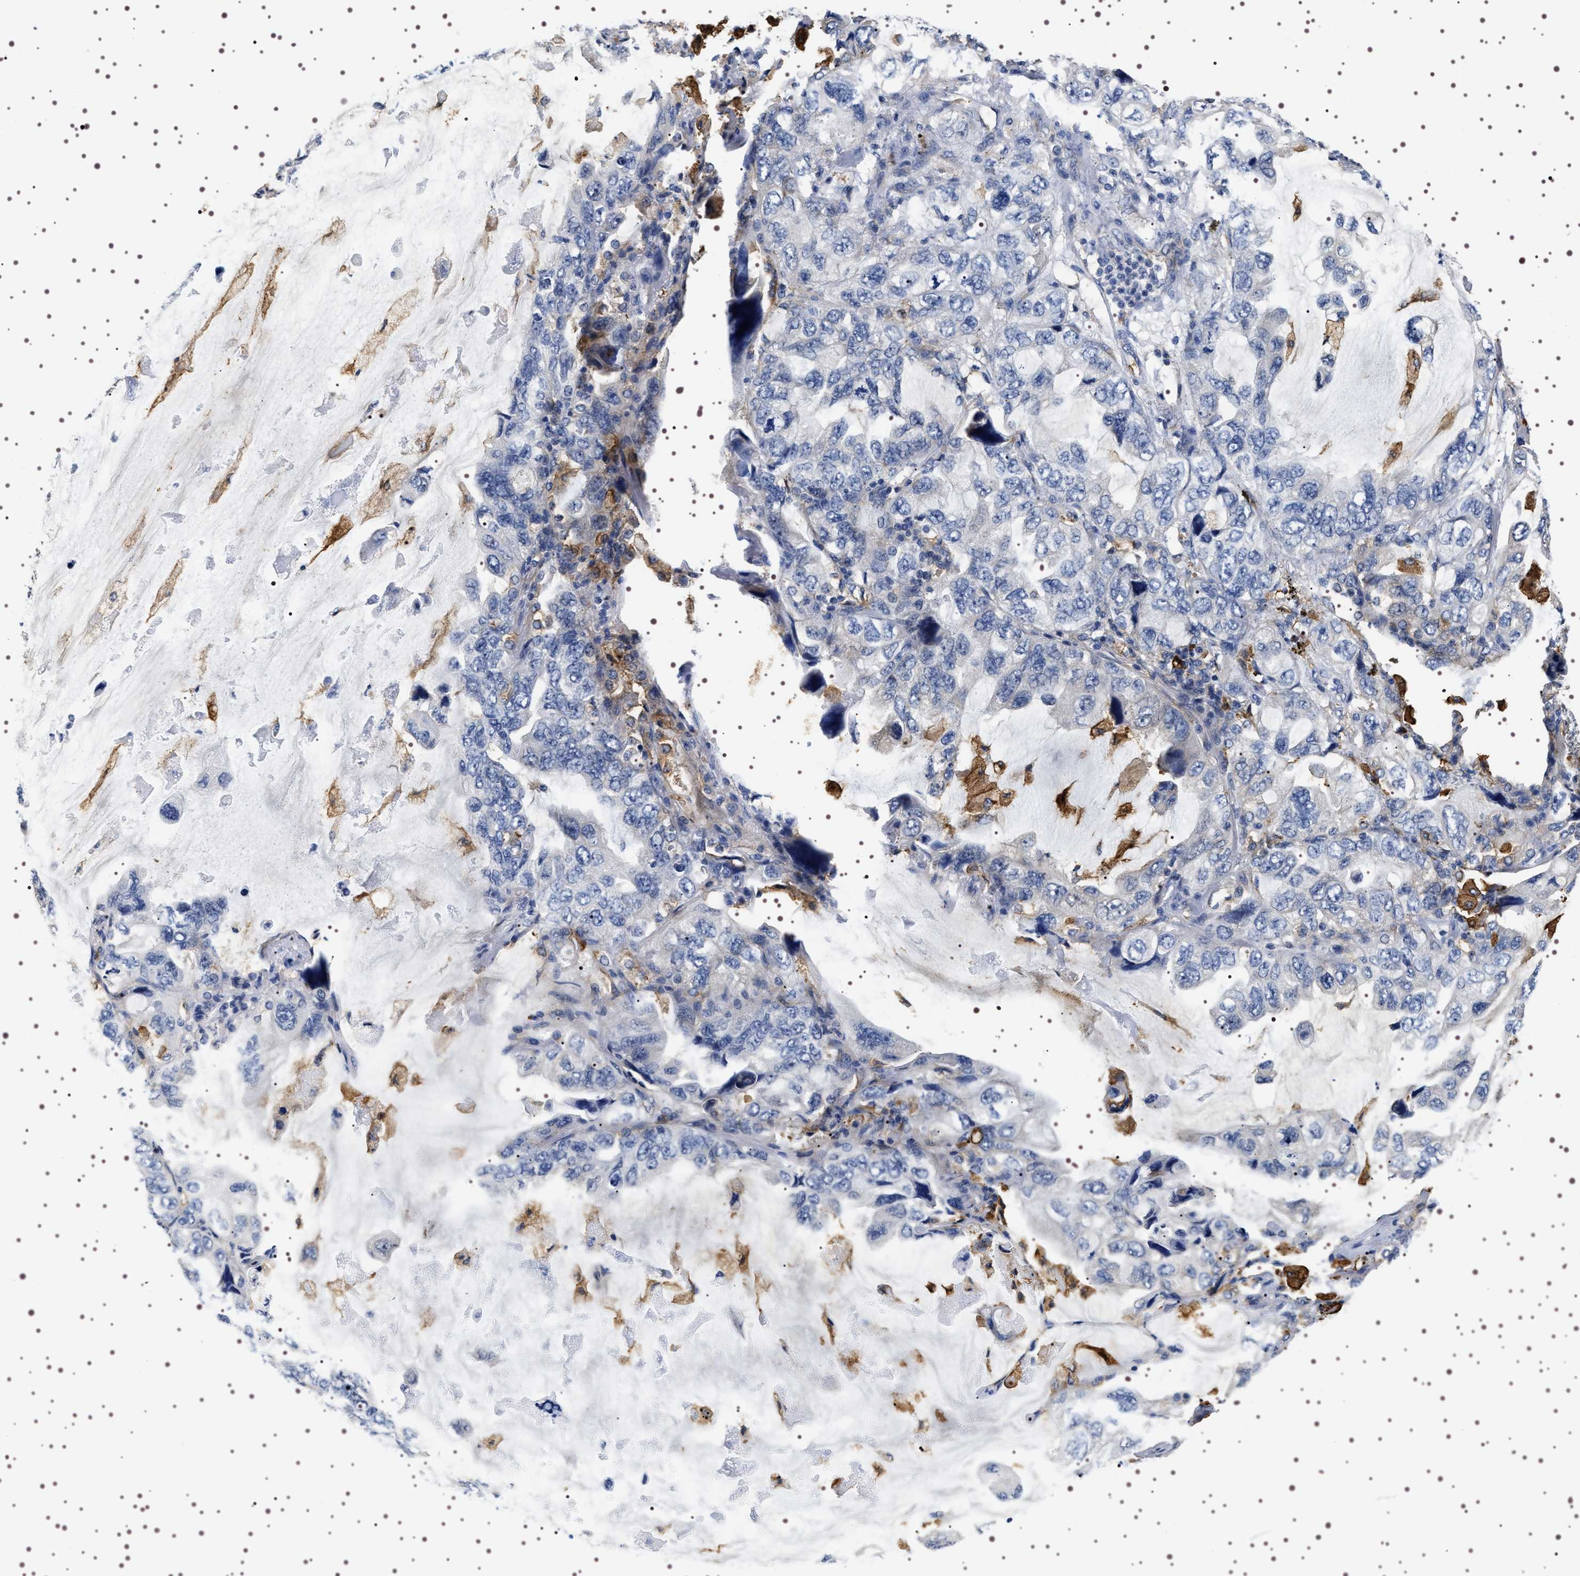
{"staining": {"intensity": "negative", "quantity": "none", "location": "none"}, "tissue": "lung cancer", "cell_type": "Tumor cells", "image_type": "cancer", "snomed": [{"axis": "morphology", "description": "Squamous cell carcinoma, NOS"}, {"axis": "topography", "description": "Lung"}], "caption": "A micrograph of lung cancer (squamous cell carcinoma) stained for a protein displays no brown staining in tumor cells. (DAB IHC with hematoxylin counter stain).", "gene": "ALPL", "patient": {"sex": "female", "age": 73}}